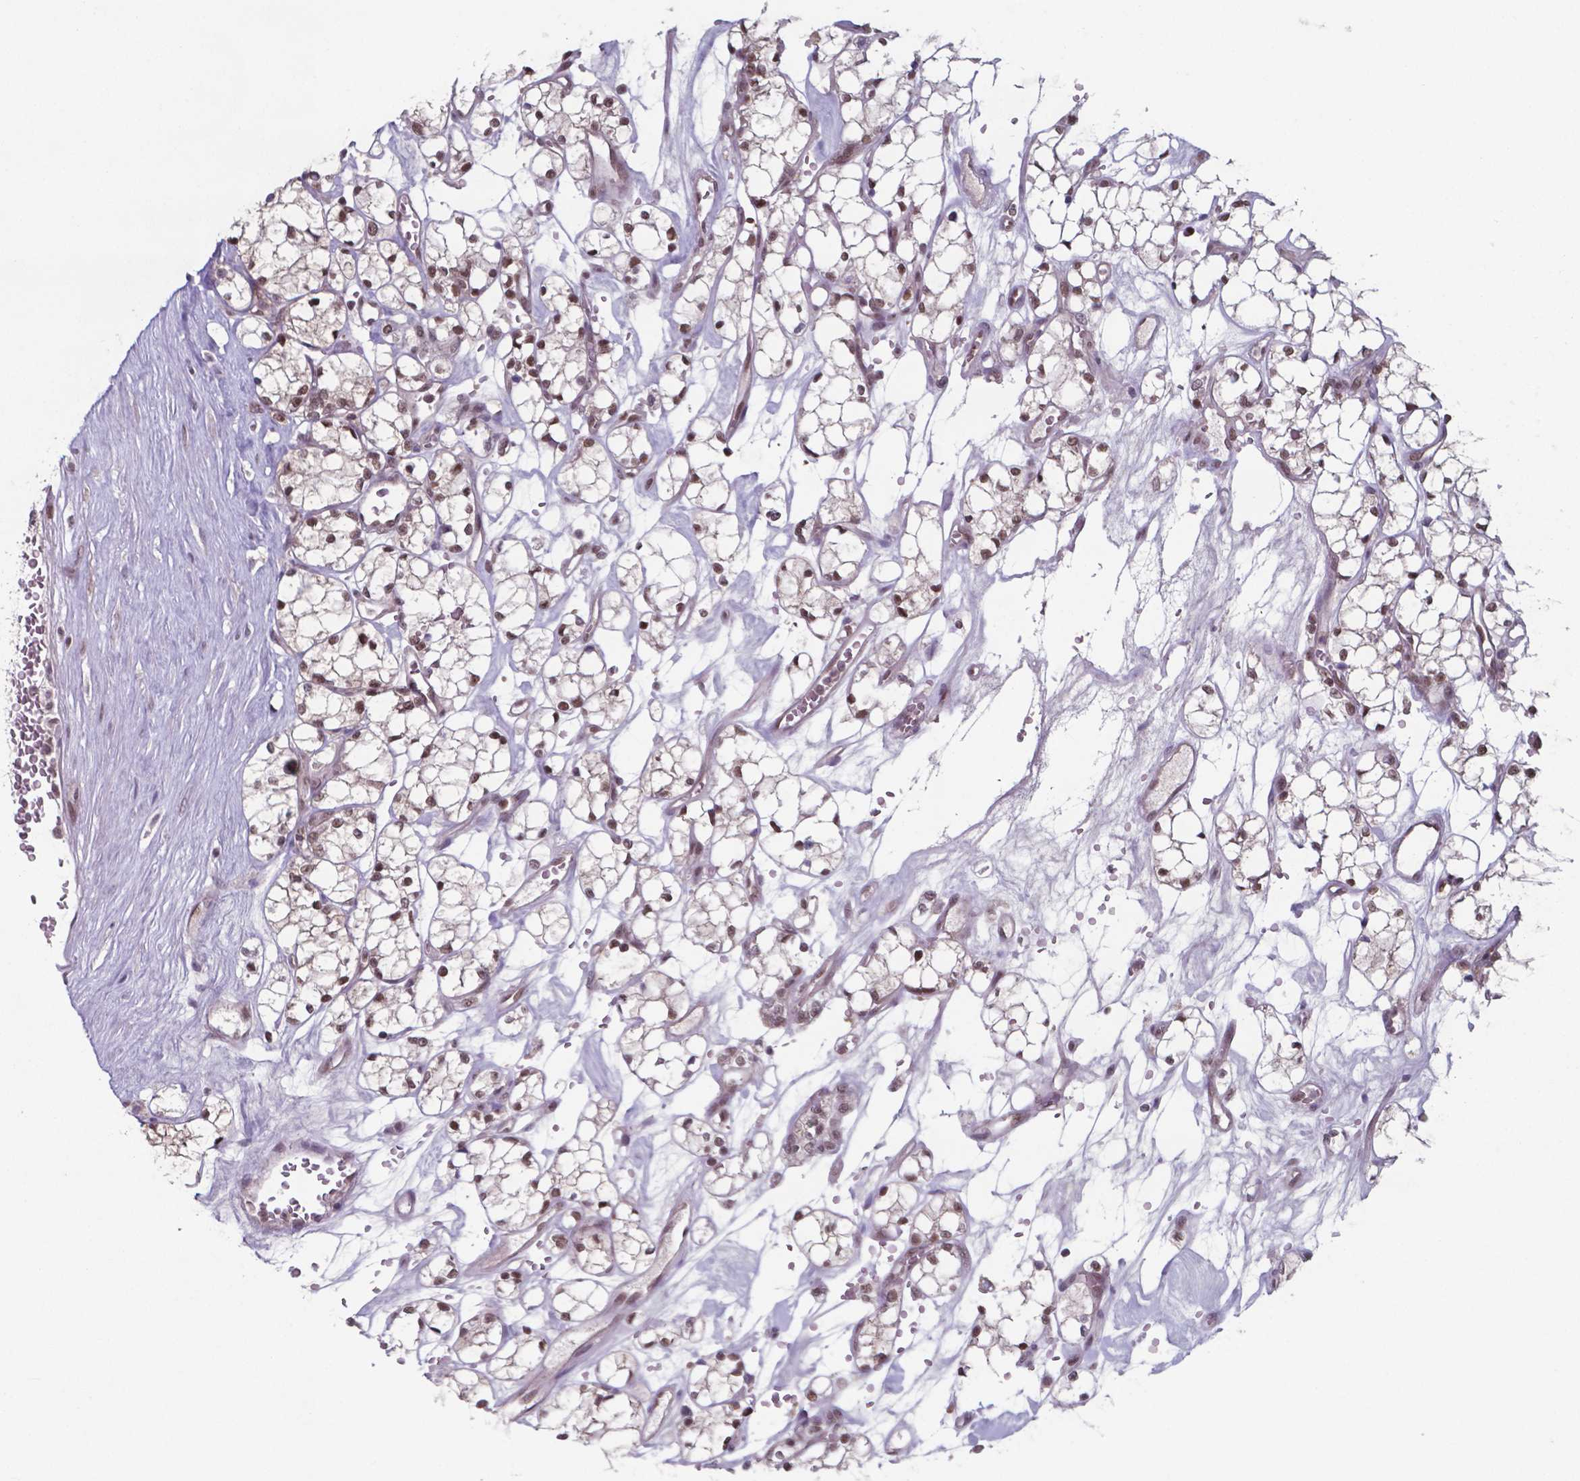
{"staining": {"intensity": "moderate", "quantity": ">75%", "location": "nuclear"}, "tissue": "renal cancer", "cell_type": "Tumor cells", "image_type": "cancer", "snomed": [{"axis": "morphology", "description": "Adenocarcinoma, NOS"}, {"axis": "topography", "description": "Kidney"}], "caption": "Human renal cancer (adenocarcinoma) stained with a brown dye demonstrates moderate nuclear positive positivity in approximately >75% of tumor cells.", "gene": "UBA1", "patient": {"sex": "female", "age": 69}}